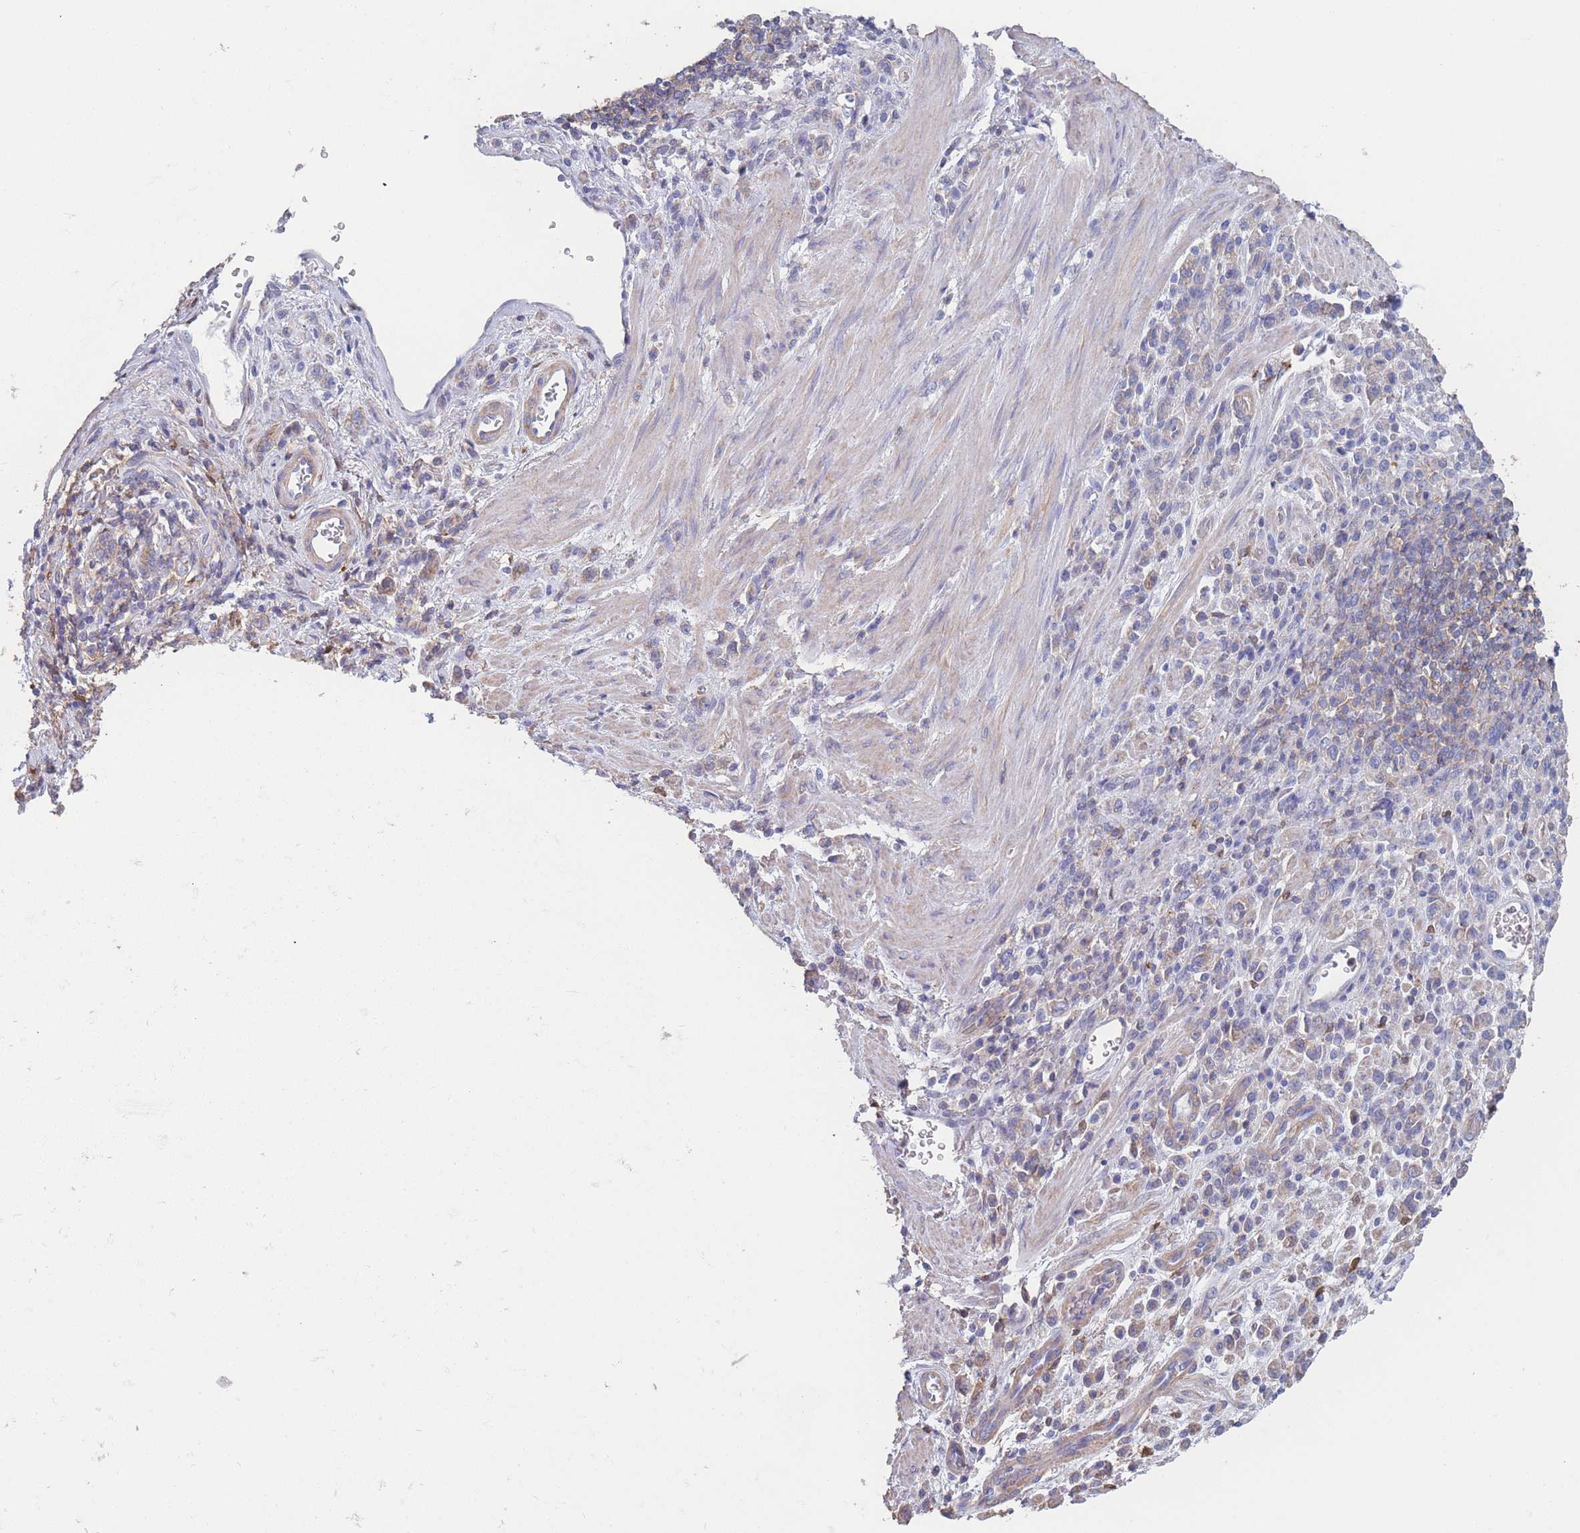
{"staining": {"intensity": "negative", "quantity": "none", "location": "none"}, "tissue": "stomach cancer", "cell_type": "Tumor cells", "image_type": "cancer", "snomed": [{"axis": "morphology", "description": "Adenocarcinoma, NOS"}, {"axis": "topography", "description": "Stomach"}], "caption": "A high-resolution photomicrograph shows IHC staining of stomach adenocarcinoma, which reveals no significant expression in tumor cells.", "gene": "ADH1A", "patient": {"sex": "male", "age": 77}}